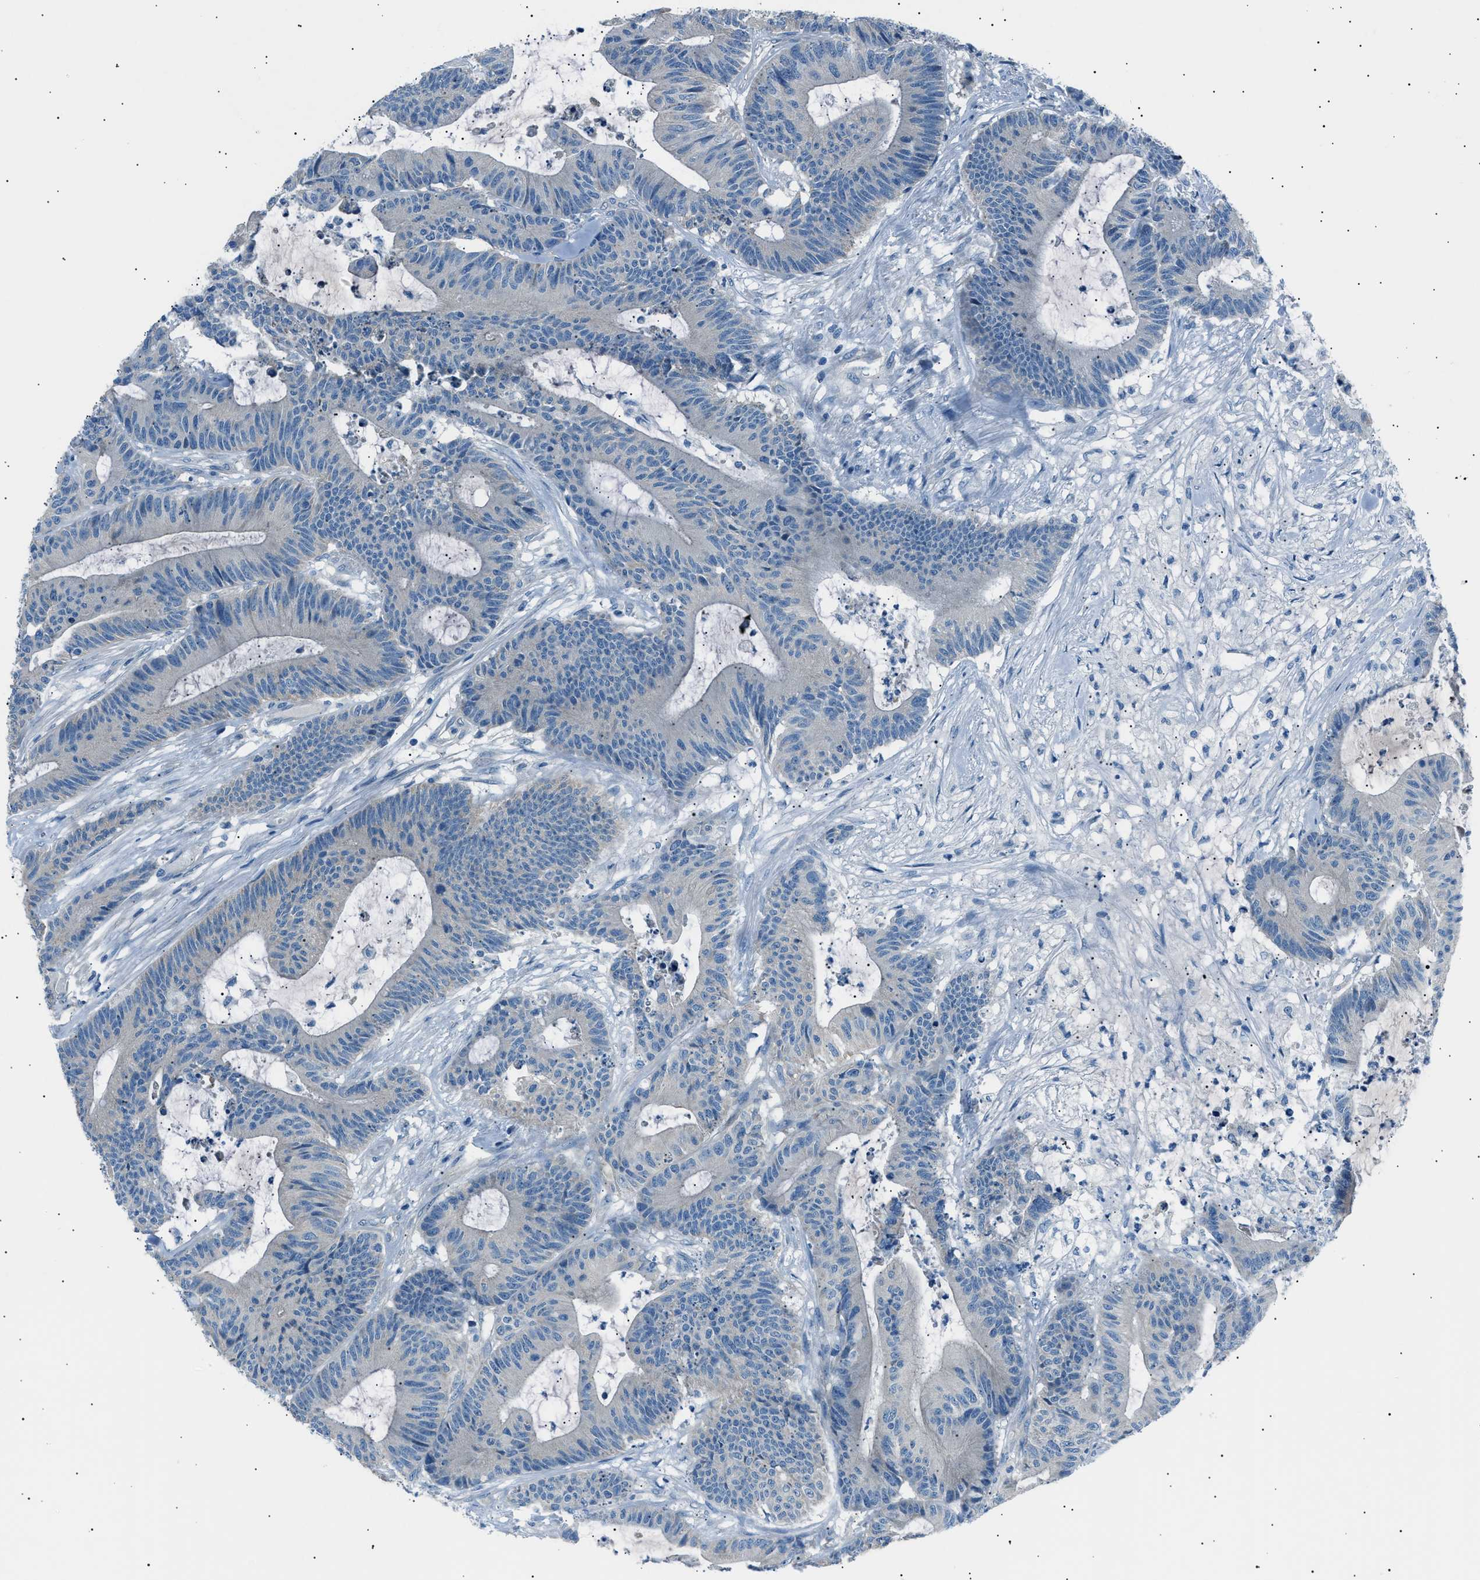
{"staining": {"intensity": "negative", "quantity": "none", "location": "none"}, "tissue": "colorectal cancer", "cell_type": "Tumor cells", "image_type": "cancer", "snomed": [{"axis": "morphology", "description": "Adenocarcinoma, NOS"}, {"axis": "topography", "description": "Colon"}], "caption": "Tumor cells show no significant expression in colorectal cancer.", "gene": "LRRC37B", "patient": {"sex": "female", "age": 84}}